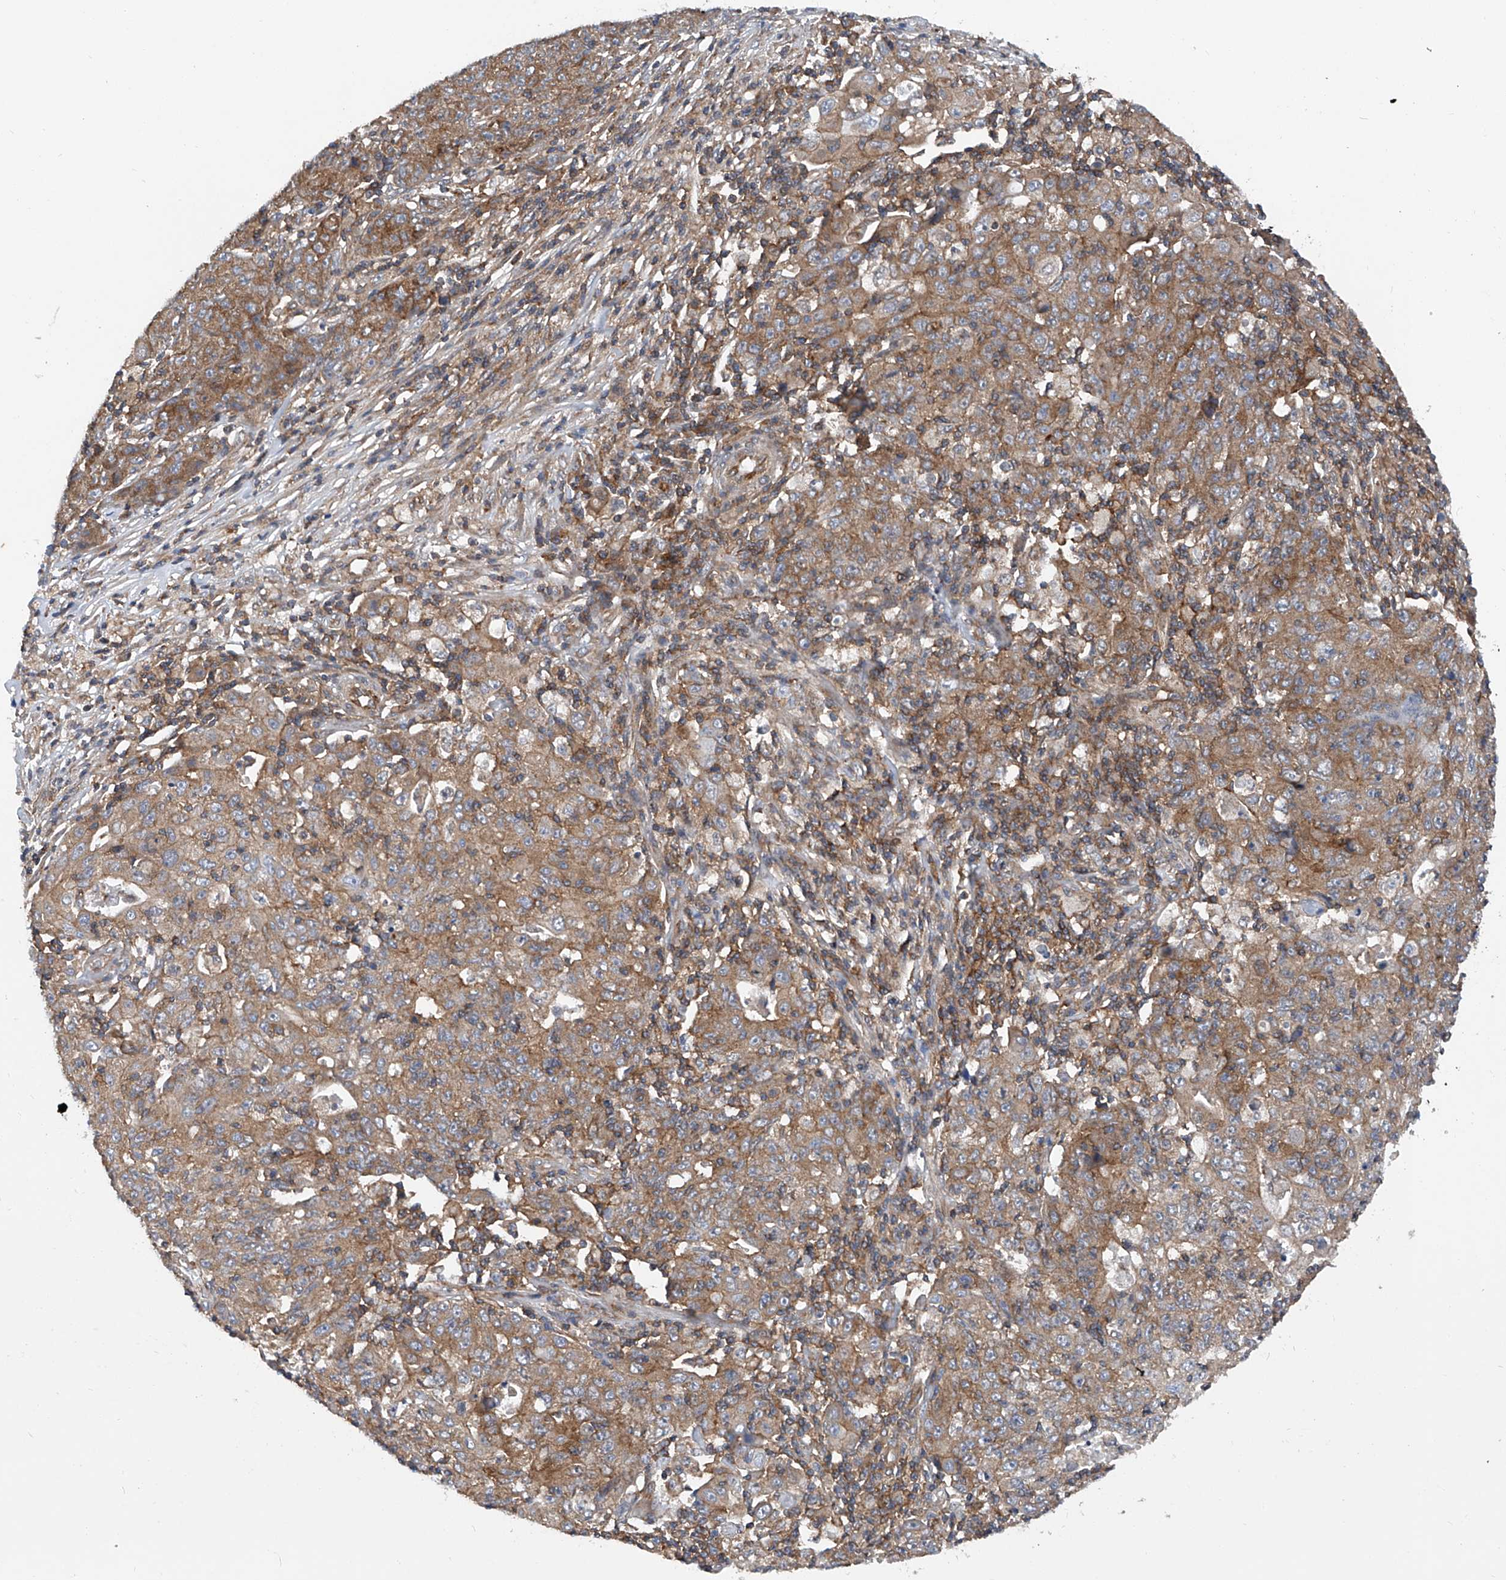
{"staining": {"intensity": "moderate", "quantity": ">75%", "location": "cytoplasmic/membranous"}, "tissue": "ovarian cancer", "cell_type": "Tumor cells", "image_type": "cancer", "snomed": [{"axis": "morphology", "description": "Carcinoma, endometroid"}, {"axis": "topography", "description": "Ovary"}], "caption": "Immunohistochemistry (IHC) image of human ovarian endometroid carcinoma stained for a protein (brown), which shows medium levels of moderate cytoplasmic/membranous expression in about >75% of tumor cells.", "gene": "SMAP1", "patient": {"sex": "female", "age": 42}}